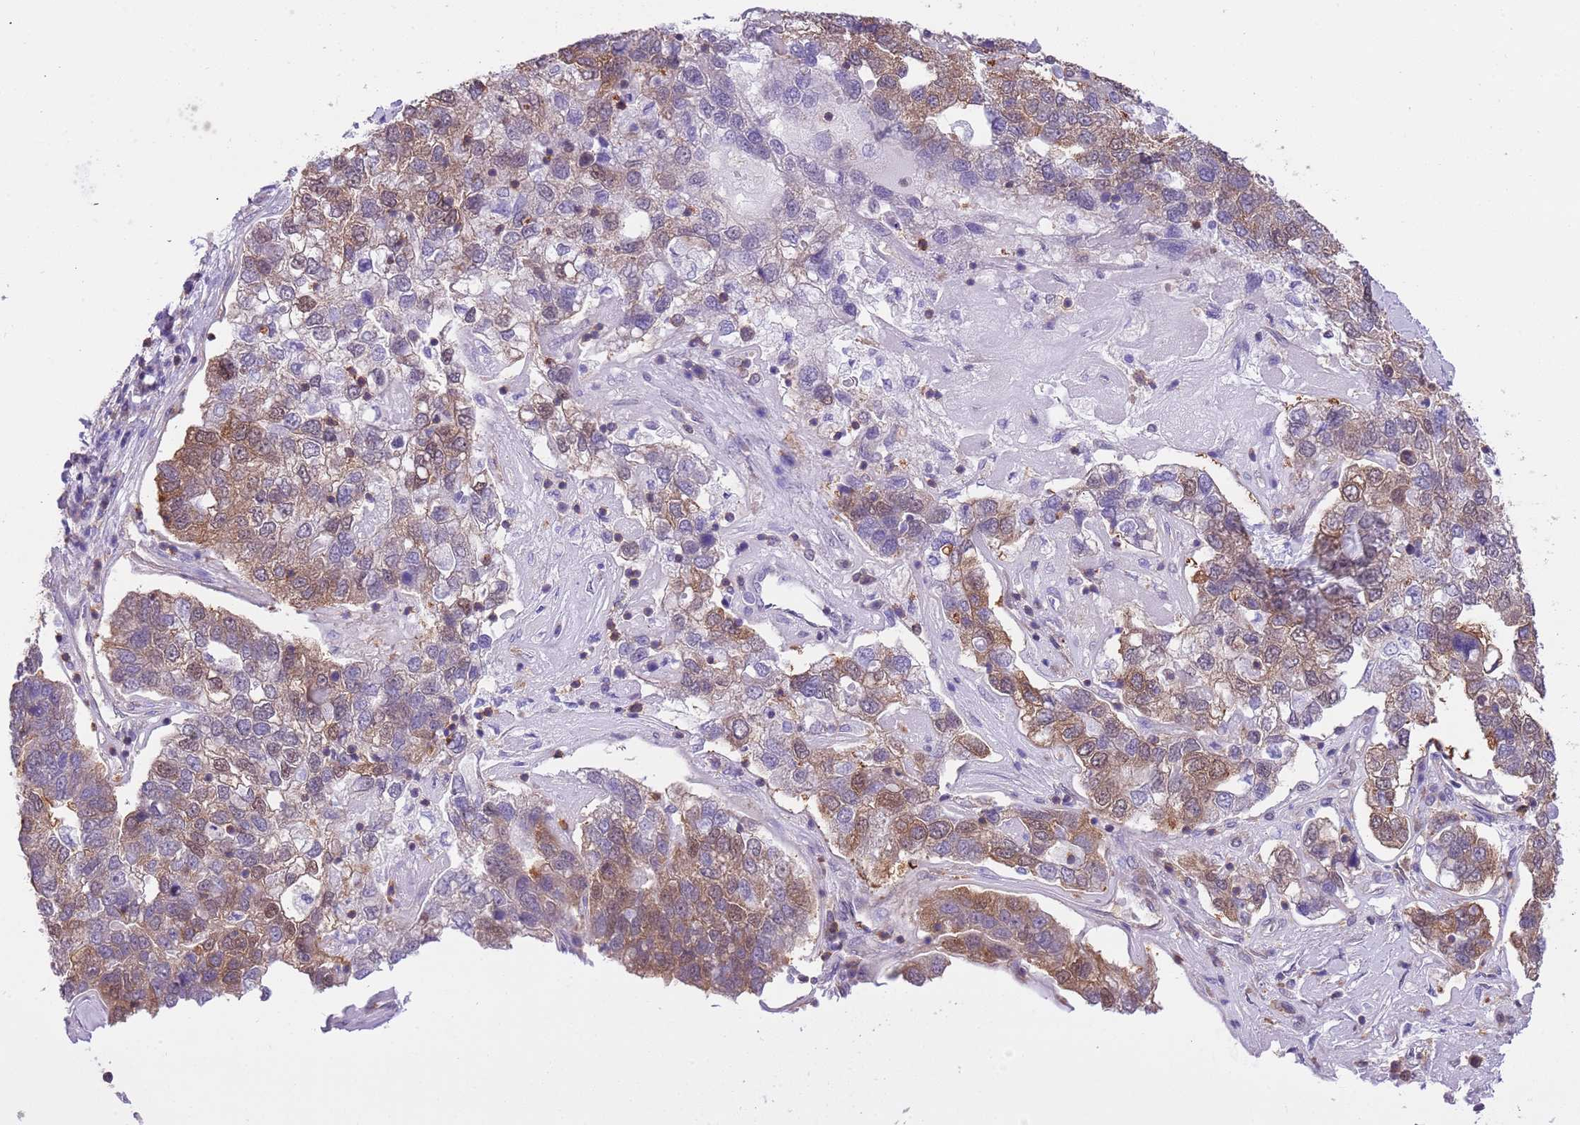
{"staining": {"intensity": "moderate", "quantity": "25%-75%", "location": "cytoplasmic/membranous"}, "tissue": "pancreatic cancer", "cell_type": "Tumor cells", "image_type": "cancer", "snomed": [{"axis": "morphology", "description": "Adenocarcinoma, NOS"}, {"axis": "topography", "description": "Pancreas"}], "caption": "Pancreatic cancer tissue reveals moderate cytoplasmic/membranous expression in approximately 25%-75% of tumor cells", "gene": "STIP1", "patient": {"sex": "female", "age": 61}}